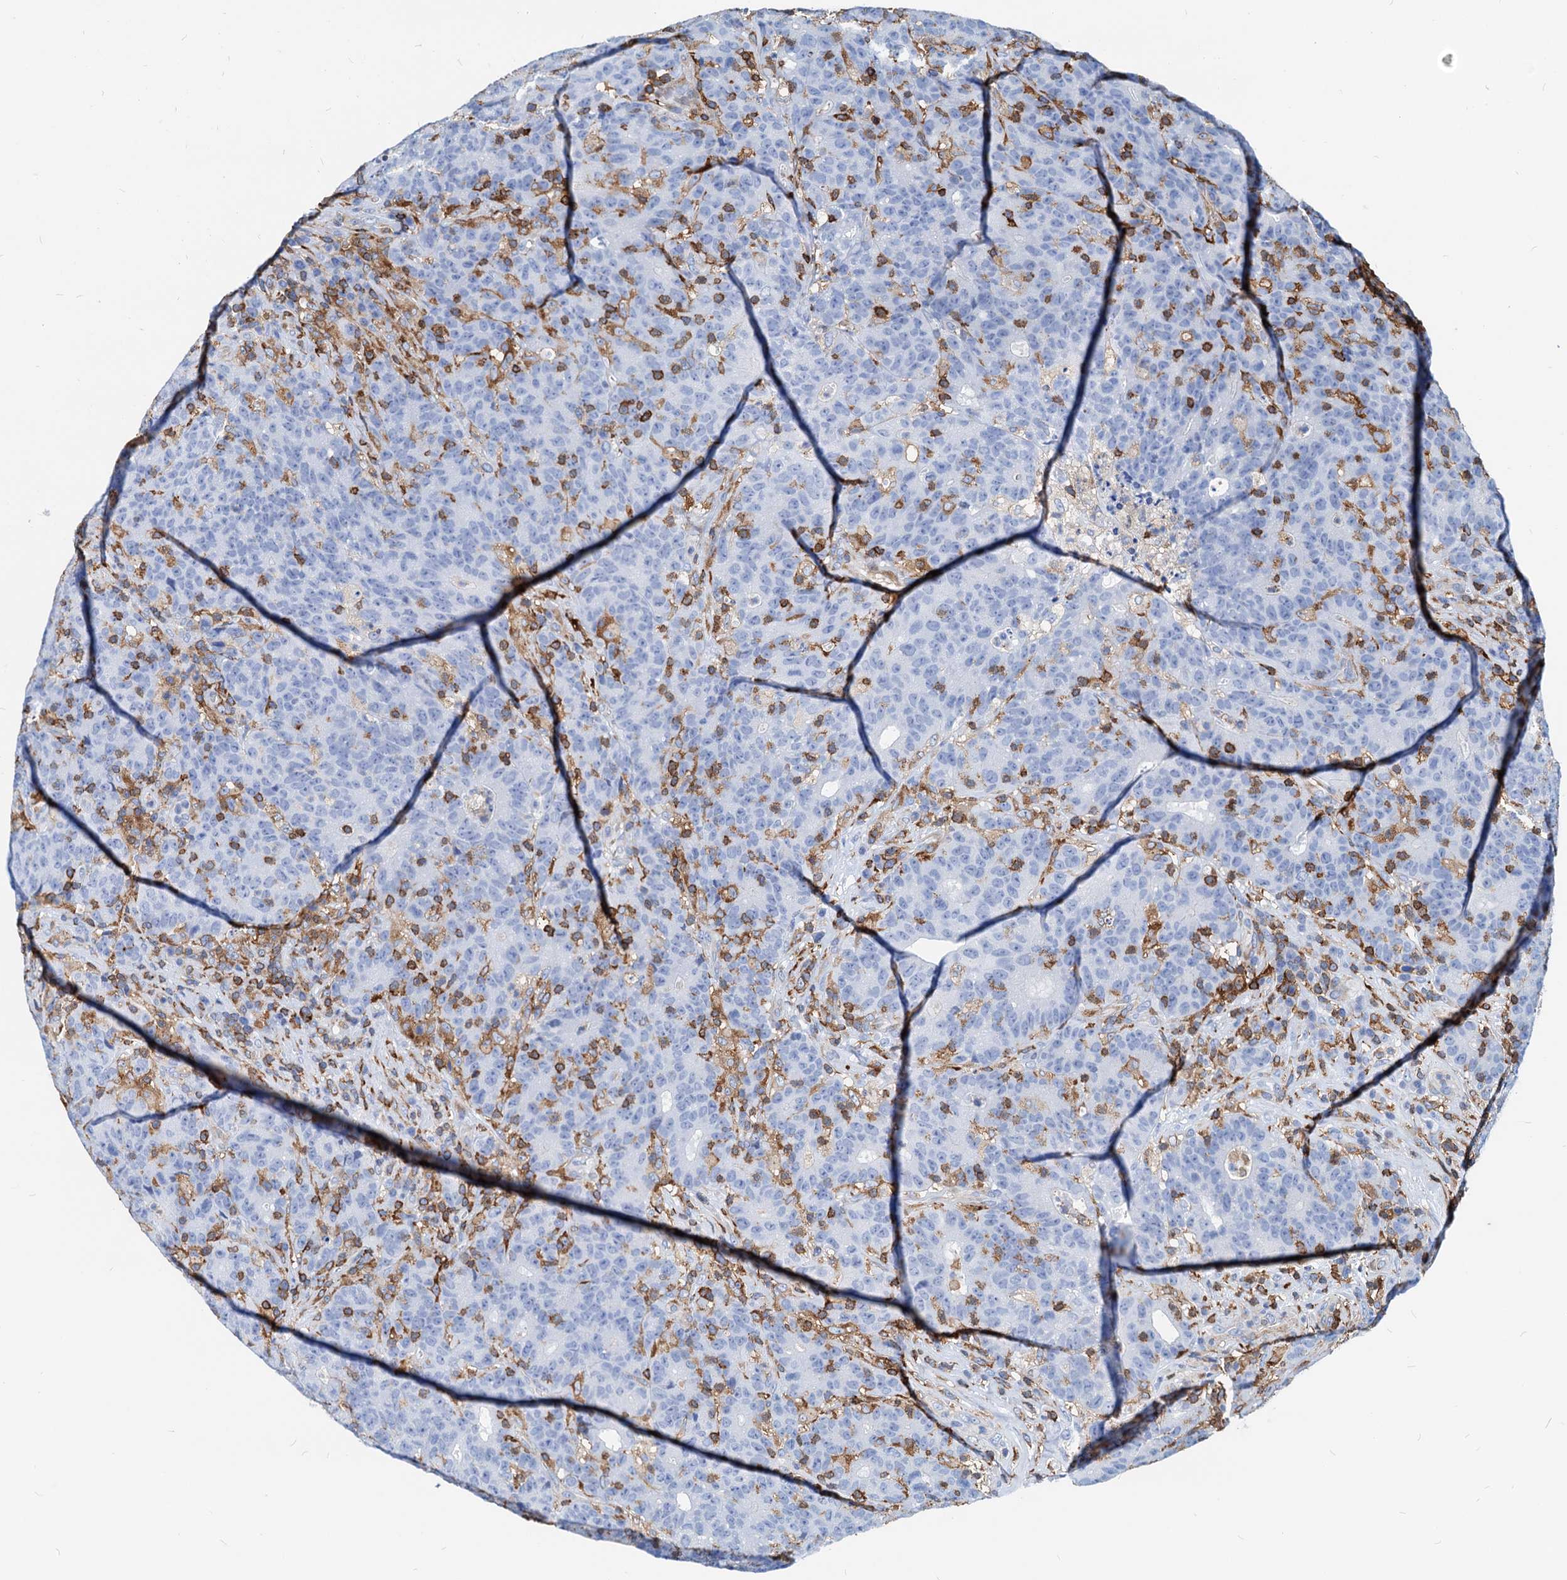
{"staining": {"intensity": "negative", "quantity": "none", "location": "none"}, "tissue": "colorectal cancer", "cell_type": "Tumor cells", "image_type": "cancer", "snomed": [{"axis": "morphology", "description": "Adenocarcinoma, NOS"}, {"axis": "topography", "description": "Colon"}], "caption": "High power microscopy histopathology image of an IHC micrograph of colorectal cancer (adenocarcinoma), revealing no significant staining in tumor cells.", "gene": "LCP2", "patient": {"sex": "female", "age": 75}}